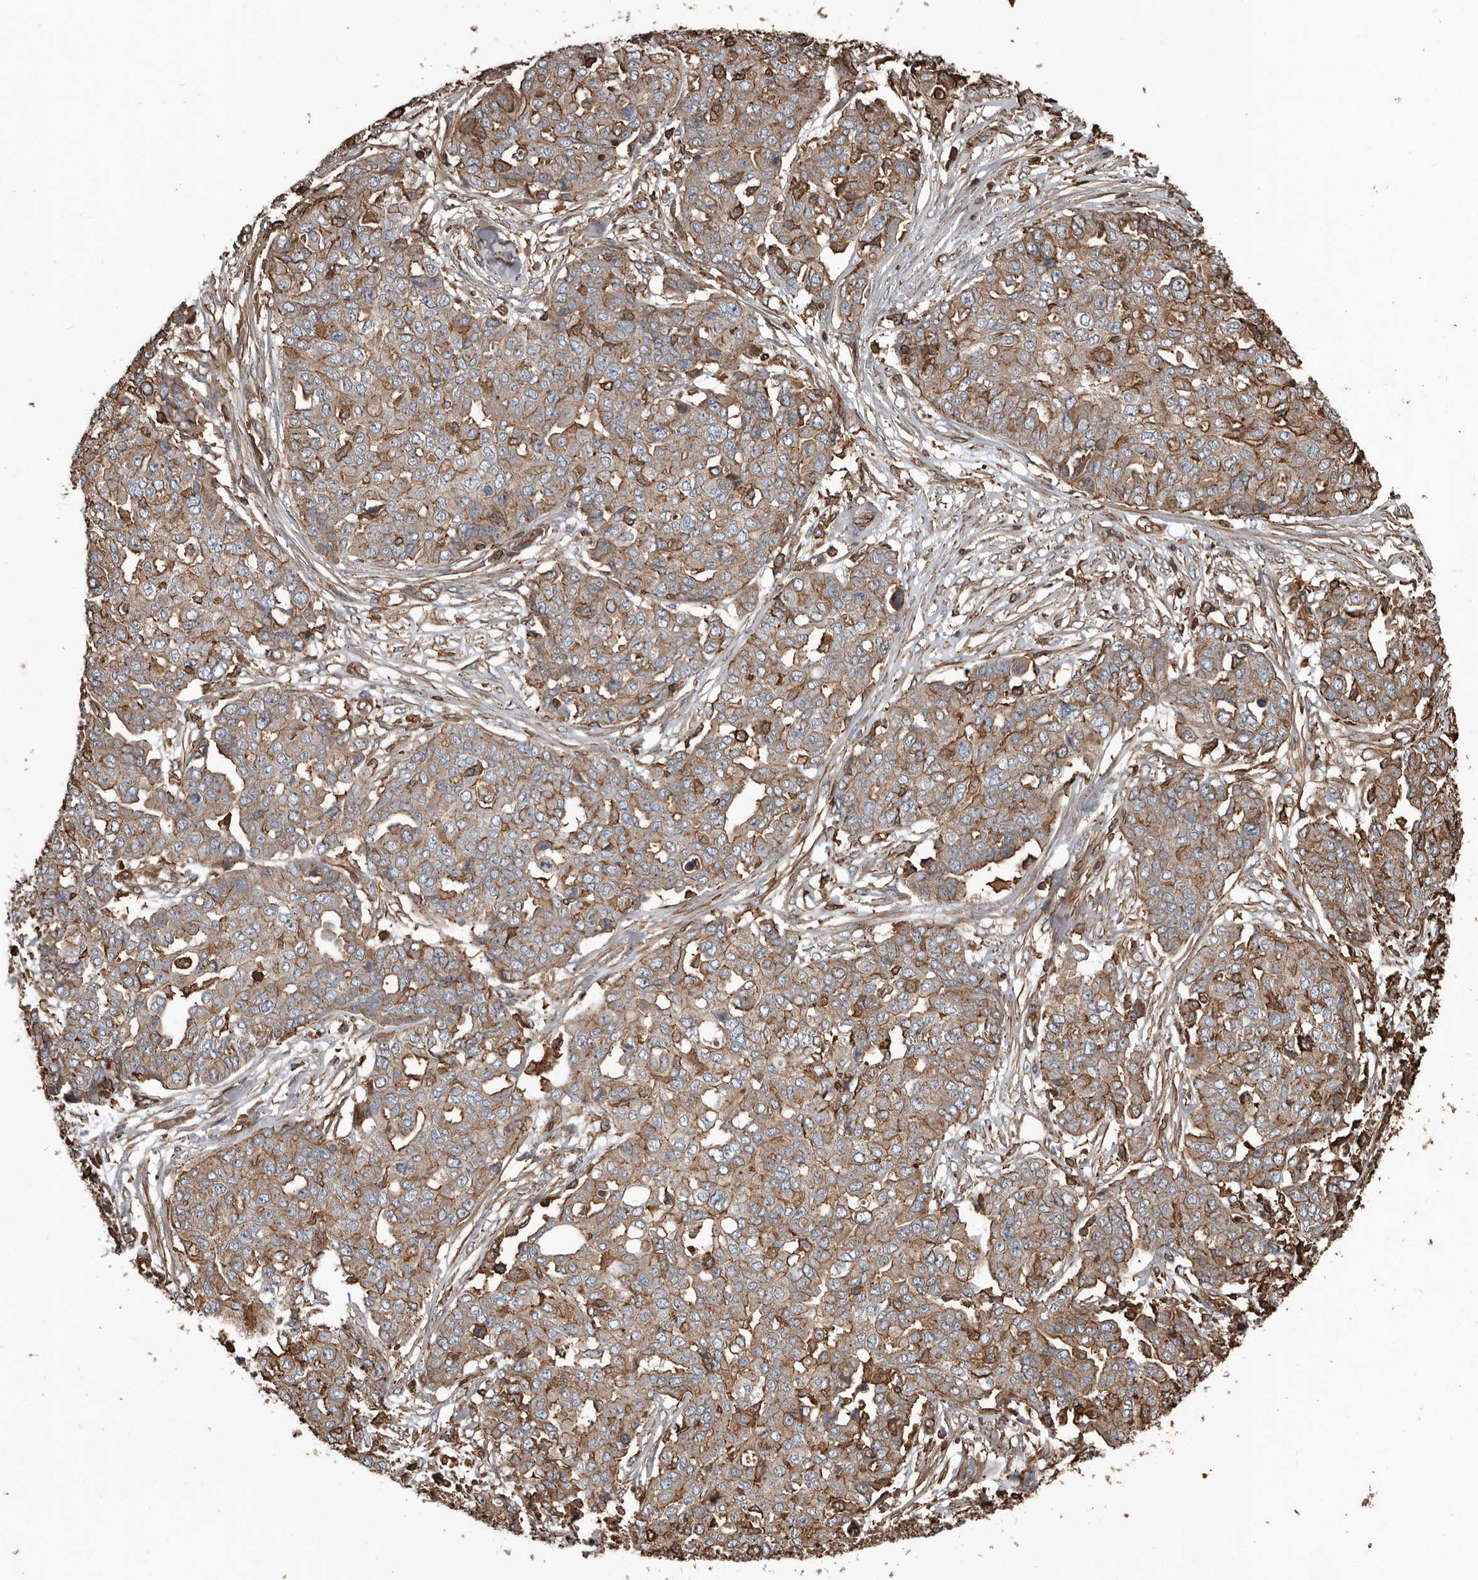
{"staining": {"intensity": "moderate", "quantity": ">75%", "location": "cytoplasmic/membranous"}, "tissue": "ovarian cancer", "cell_type": "Tumor cells", "image_type": "cancer", "snomed": [{"axis": "morphology", "description": "Cystadenocarcinoma, serous, NOS"}, {"axis": "topography", "description": "Soft tissue"}, {"axis": "topography", "description": "Ovary"}], "caption": "This histopathology image reveals immunohistochemistry (IHC) staining of serous cystadenocarcinoma (ovarian), with medium moderate cytoplasmic/membranous staining in approximately >75% of tumor cells.", "gene": "DENND6B", "patient": {"sex": "female", "age": 57}}